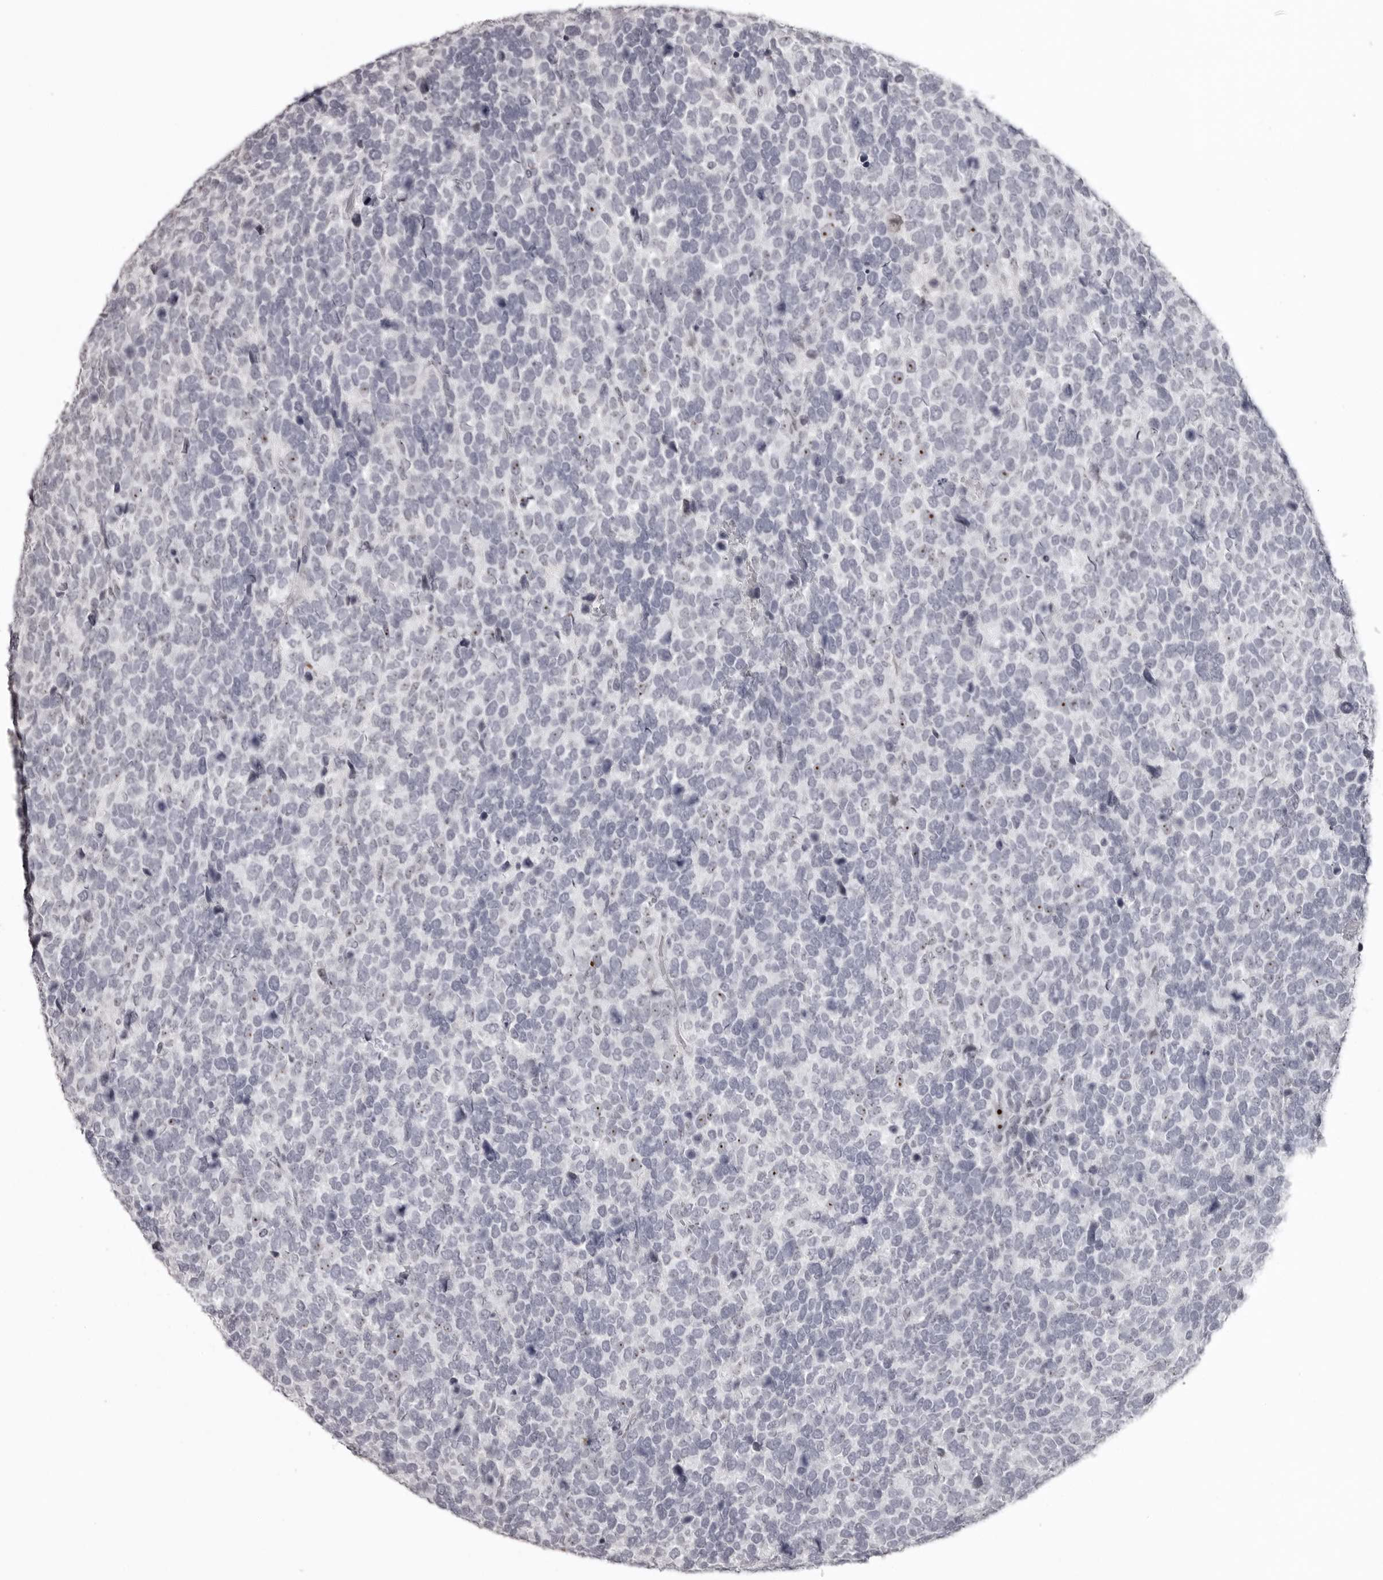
{"staining": {"intensity": "moderate", "quantity": "<25%", "location": "nuclear"}, "tissue": "urothelial cancer", "cell_type": "Tumor cells", "image_type": "cancer", "snomed": [{"axis": "morphology", "description": "Urothelial carcinoma, High grade"}, {"axis": "topography", "description": "Urinary bladder"}], "caption": "Urothelial cancer was stained to show a protein in brown. There is low levels of moderate nuclear expression in about <25% of tumor cells. (DAB IHC, brown staining for protein, blue staining for nuclei).", "gene": "HELZ", "patient": {"sex": "female", "age": 82}}